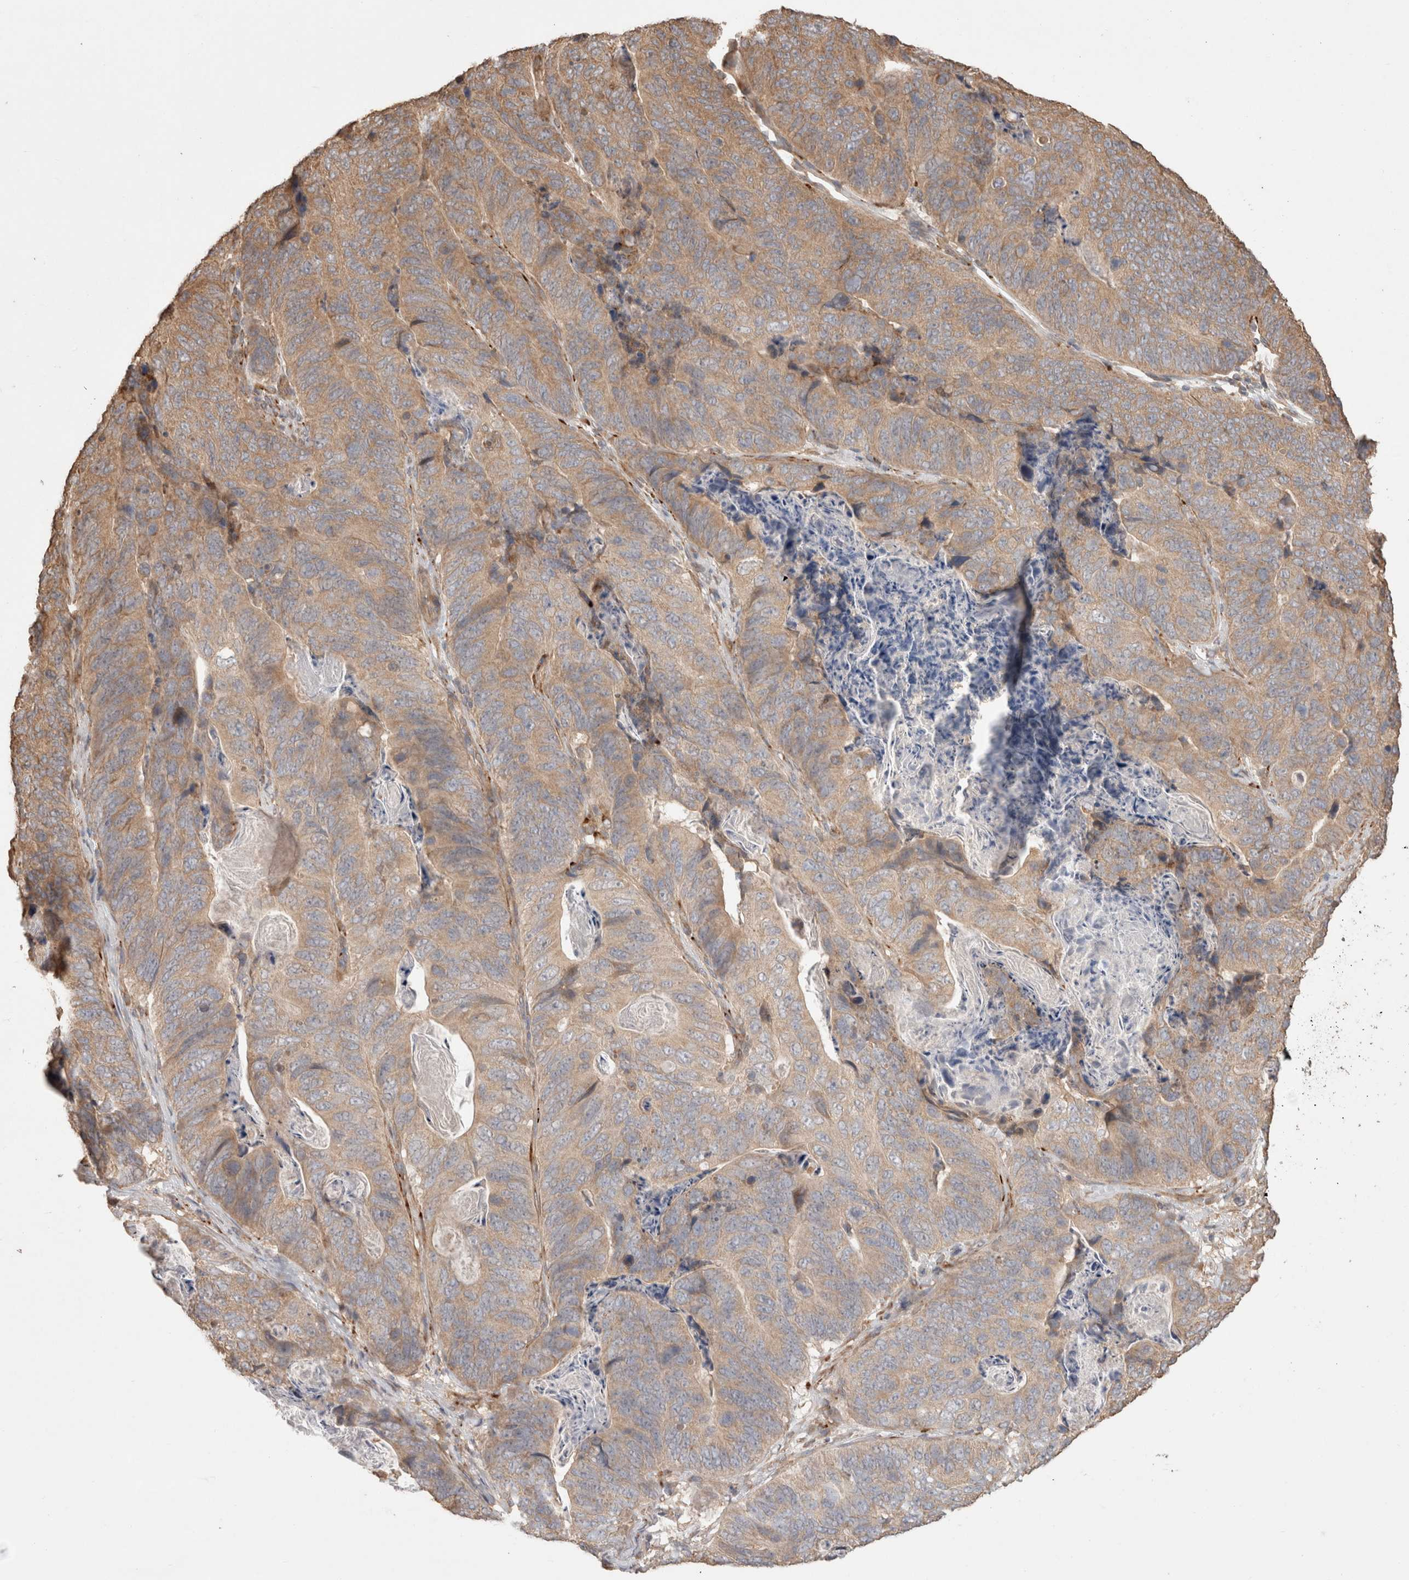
{"staining": {"intensity": "weak", "quantity": "25%-75%", "location": "cytoplasmic/membranous"}, "tissue": "stomach cancer", "cell_type": "Tumor cells", "image_type": "cancer", "snomed": [{"axis": "morphology", "description": "Normal tissue, NOS"}, {"axis": "morphology", "description": "Adenocarcinoma, NOS"}, {"axis": "topography", "description": "Stomach"}], "caption": "Stomach cancer (adenocarcinoma) stained with a brown dye demonstrates weak cytoplasmic/membranous positive staining in approximately 25%-75% of tumor cells.", "gene": "HROB", "patient": {"sex": "female", "age": 89}}